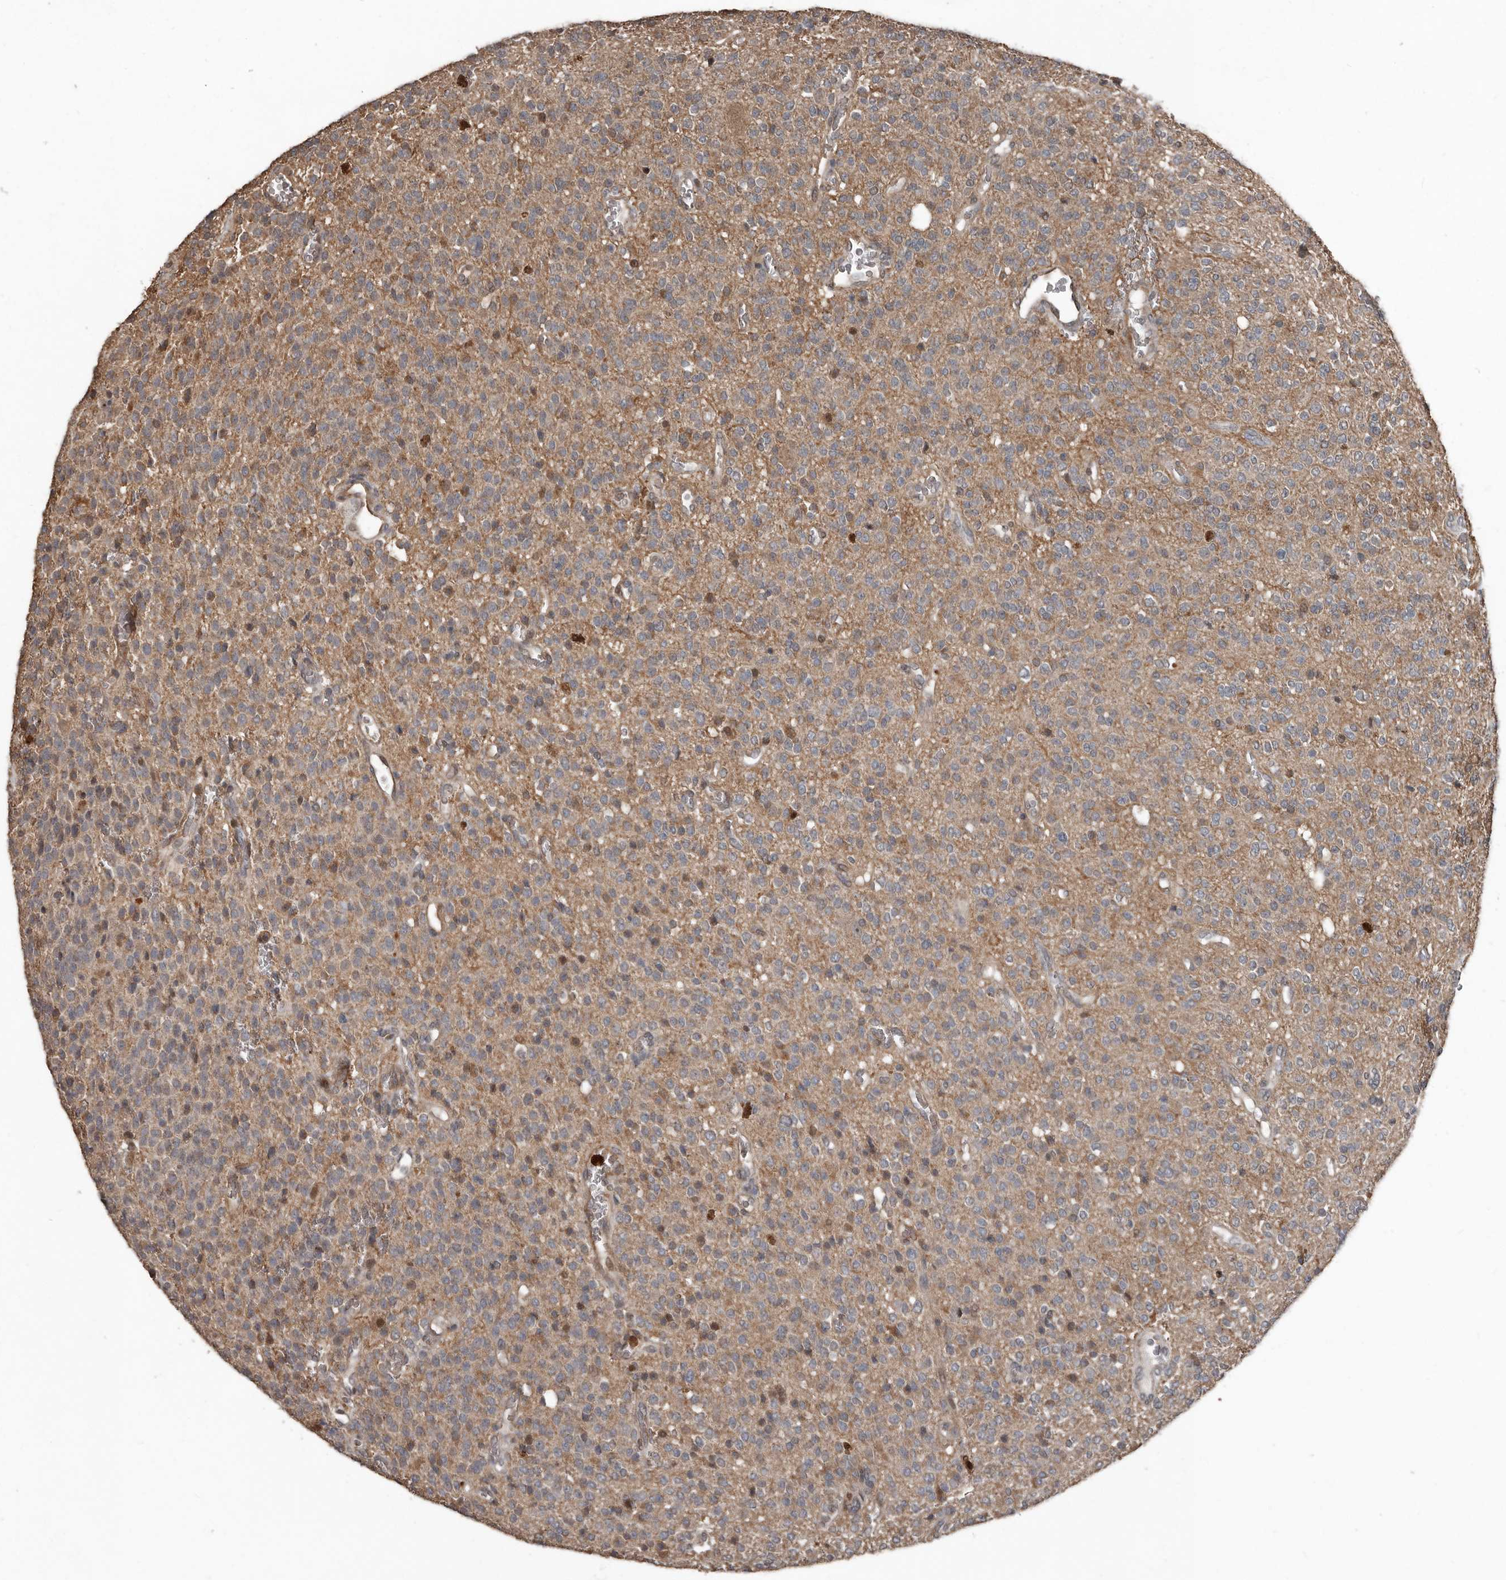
{"staining": {"intensity": "weak", "quantity": ">75%", "location": "cytoplasmic/membranous"}, "tissue": "glioma", "cell_type": "Tumor cells", "image_type": "cancer", "snomed": [{"axis": "morphology", "description": "Glioma, malignant, High grade"}, {"axis": "topography", "description": "Brain"}], "caption": "Immunohistochemistry (IHC) staining of glioma, which demonstrates low levels of weak cytoplasmic/membranous expression in approximately >75% of tumor cells indicating weak cytoplasmic/membranous protein expression. The staining was performed using DAB (3,3'-diaminobenzidine) (brown) for protein detection and nuclei were counterstained in hematoxylin (blue).", "gene": "FSBP", "patient": {"sex": "male", "age": 34}}